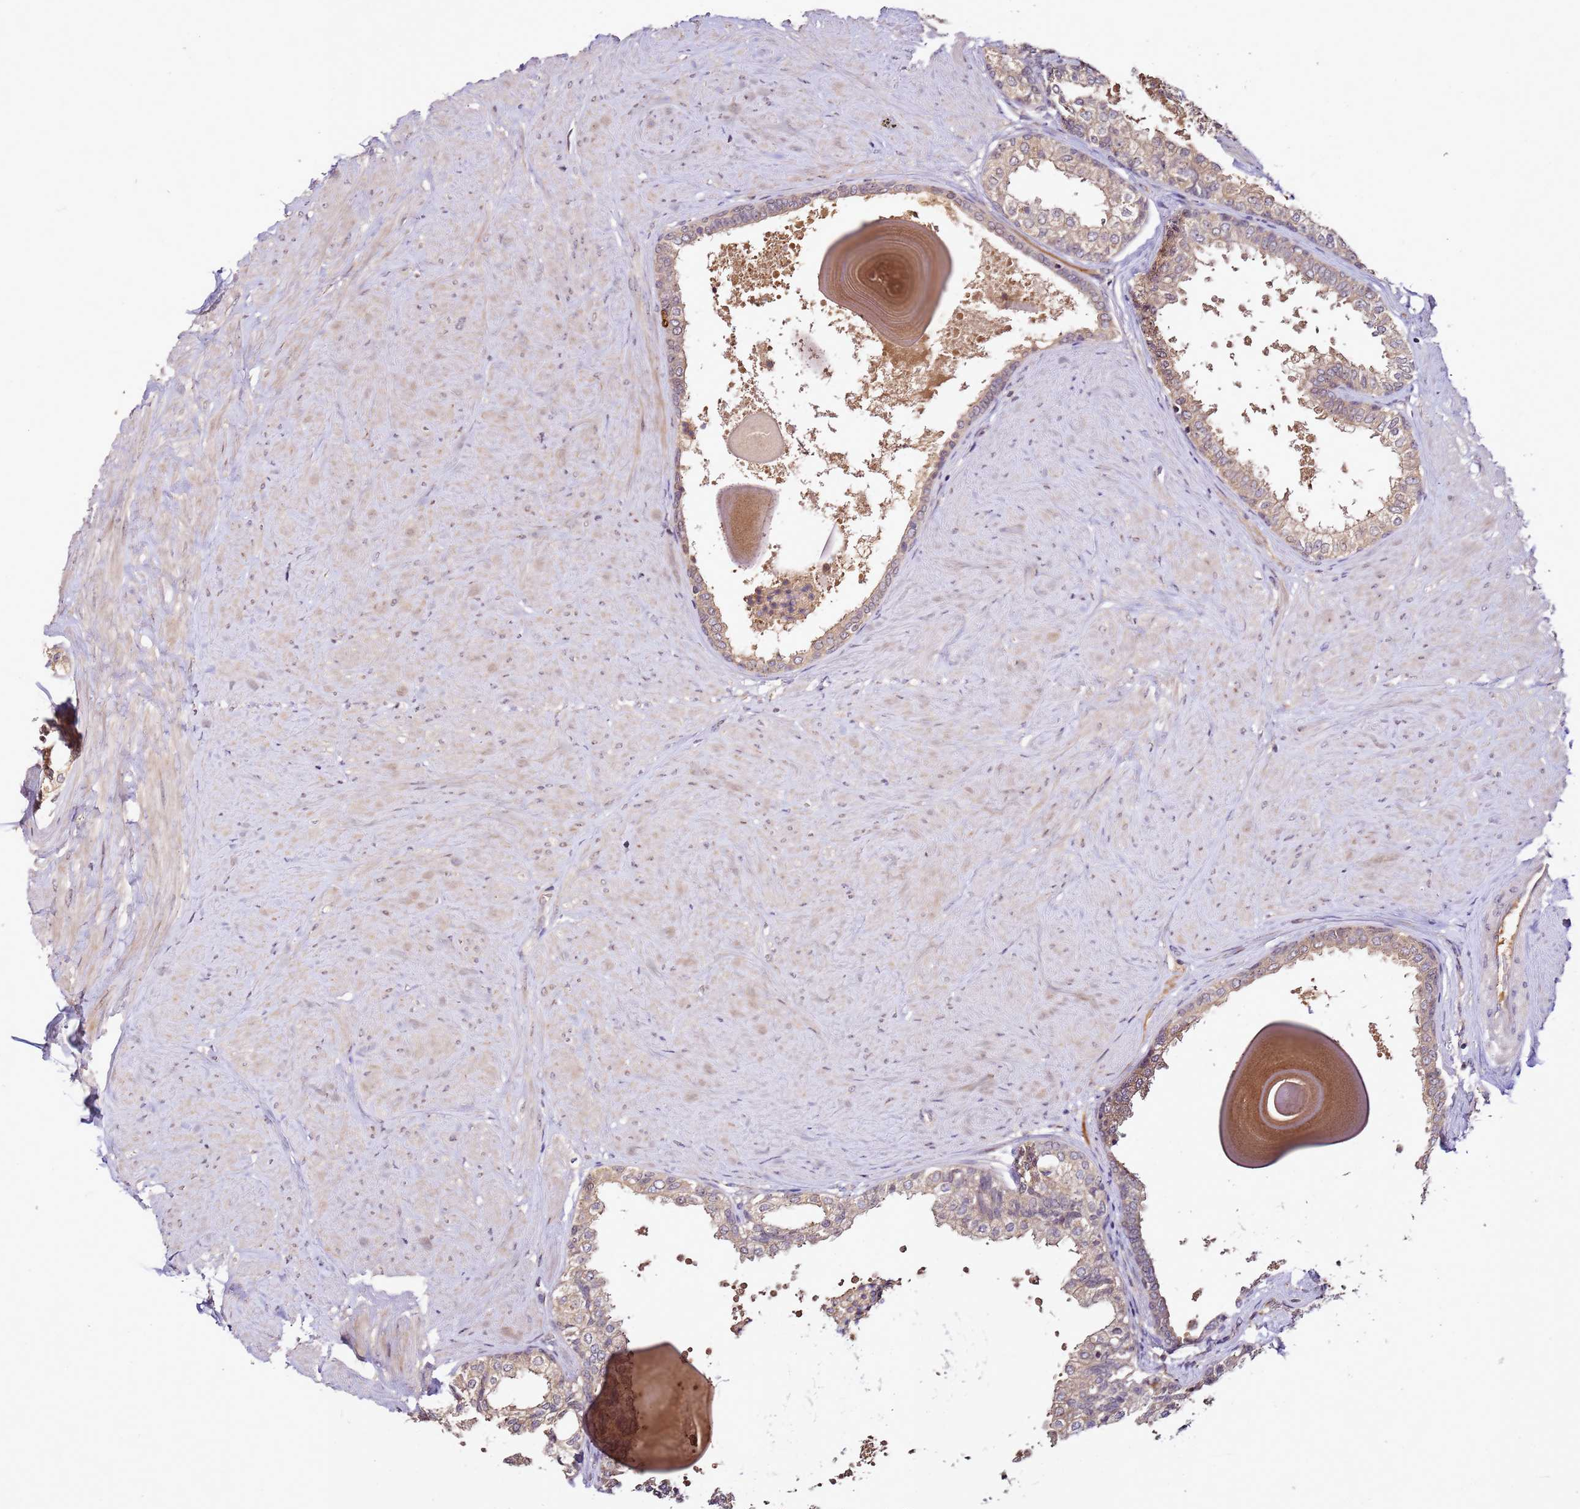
{"staining": {"intensity": "moderate", "quantity": ">75%", "location": "cytoplasmic/membranous"}, "tissue": "prostate", "cell_type": "Glandular cells", "image_type": "normal", "snomed": [{"axis": "morphology", "description": "Normal tissue, NOS"}, {"axis": "topography", "description": "Prostate"}], "caption": "Approximately >75% of glandular cells in benign prostate display moderate cytoplasmic/membranous protein positivity as visualized by brown immunohistochemical staining.", "gene": "DDX27", "patient": {"sex": "male", "age": 48}}